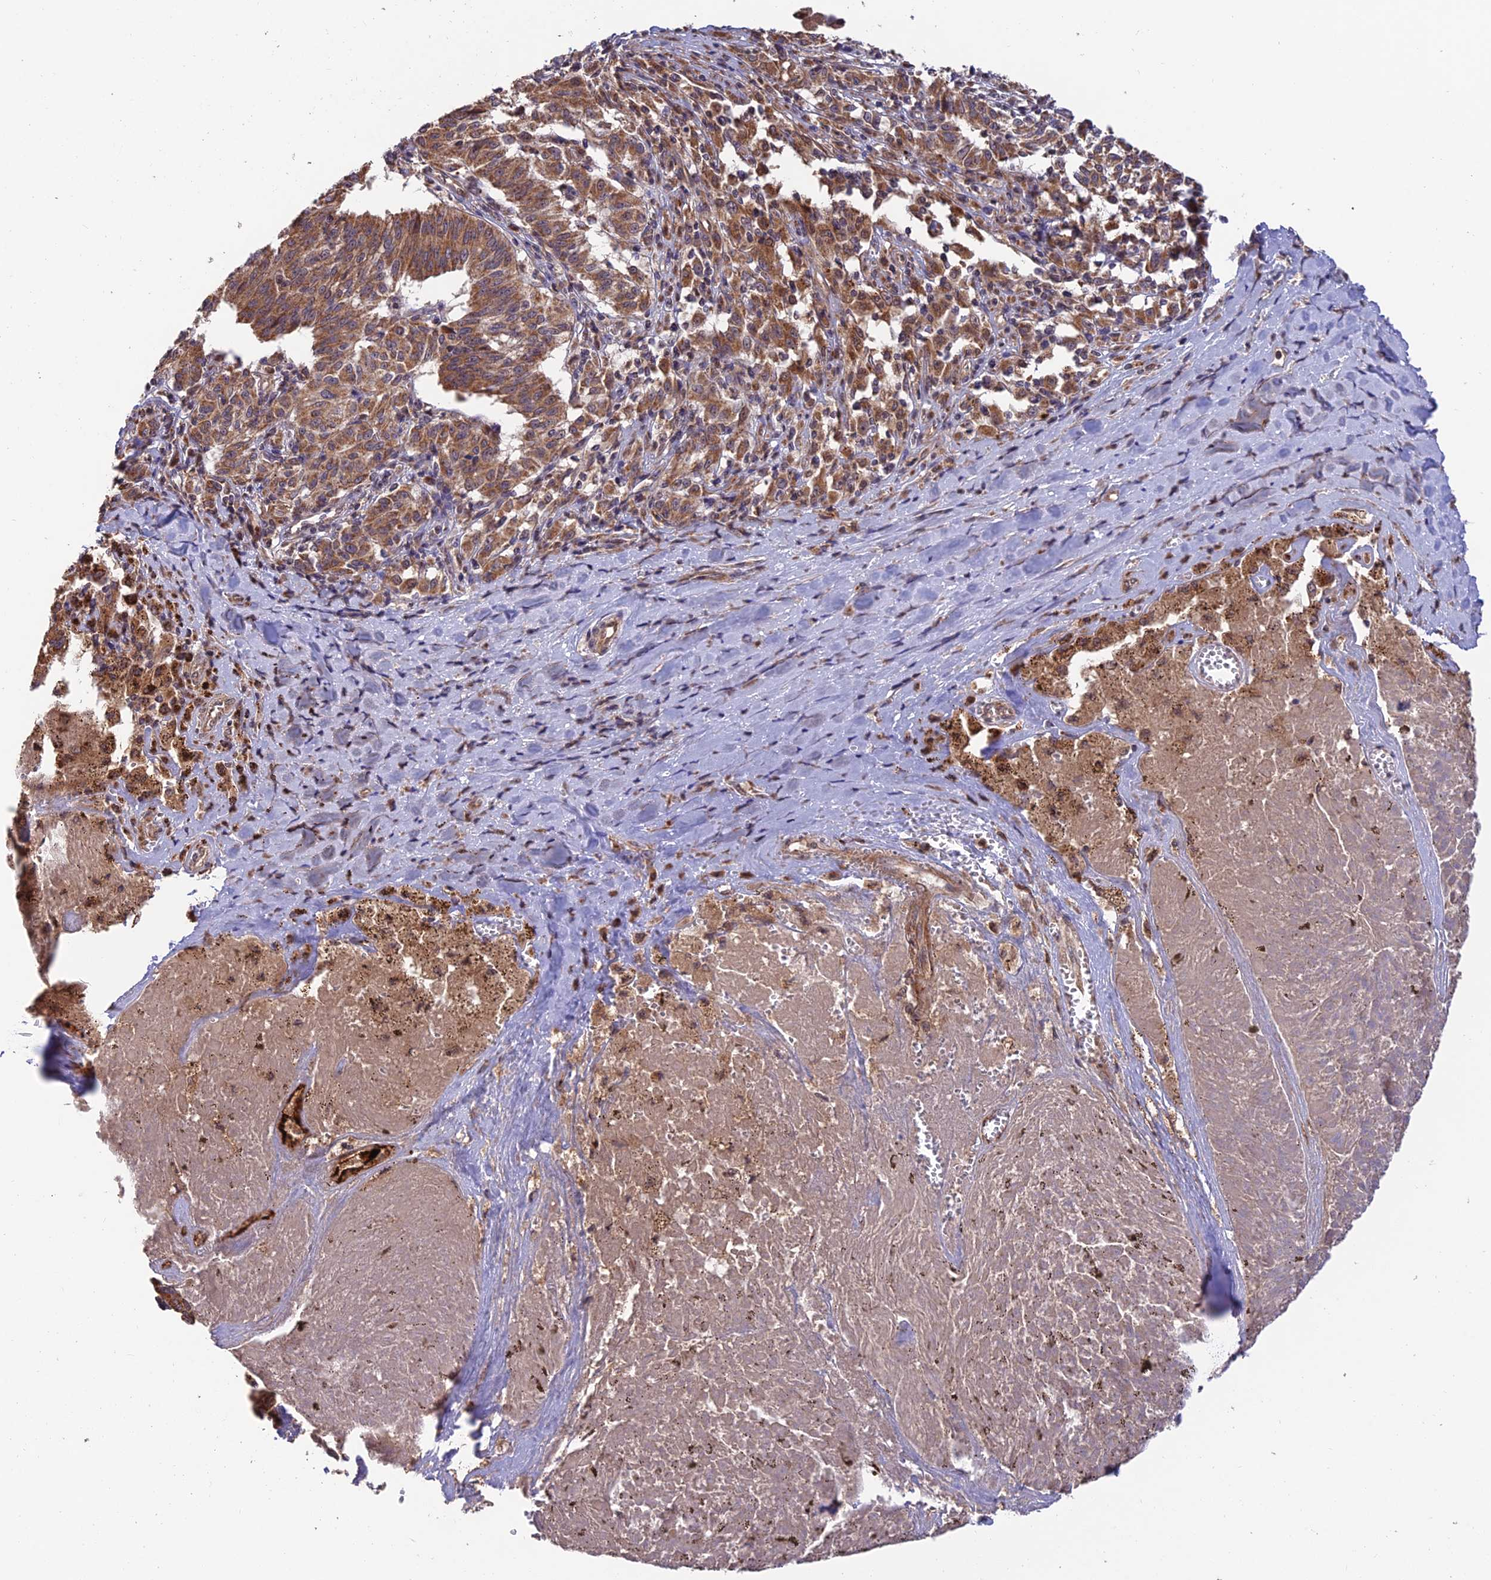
{"staining": {"intensity": "moderate", "quantity": ">75%", "location": "cytoplasmic/membranous"}, "tissue": "melanoma", "cell_type": "Tumor cells", "image_type": "cancer", "snomed": [{"axis": "morphology", "description": "Malignant melanoma, NOS"}, {"axis": "topography", "description": "Skin"}], "caption": "Melanoma was stained to show a protein in brown. There is medium levels of moderate cytoplasmic/membranous positivity in about >75% of tumor cells.", "gene": "MNS1", "patient": {"sex": "female", "age": 72}}